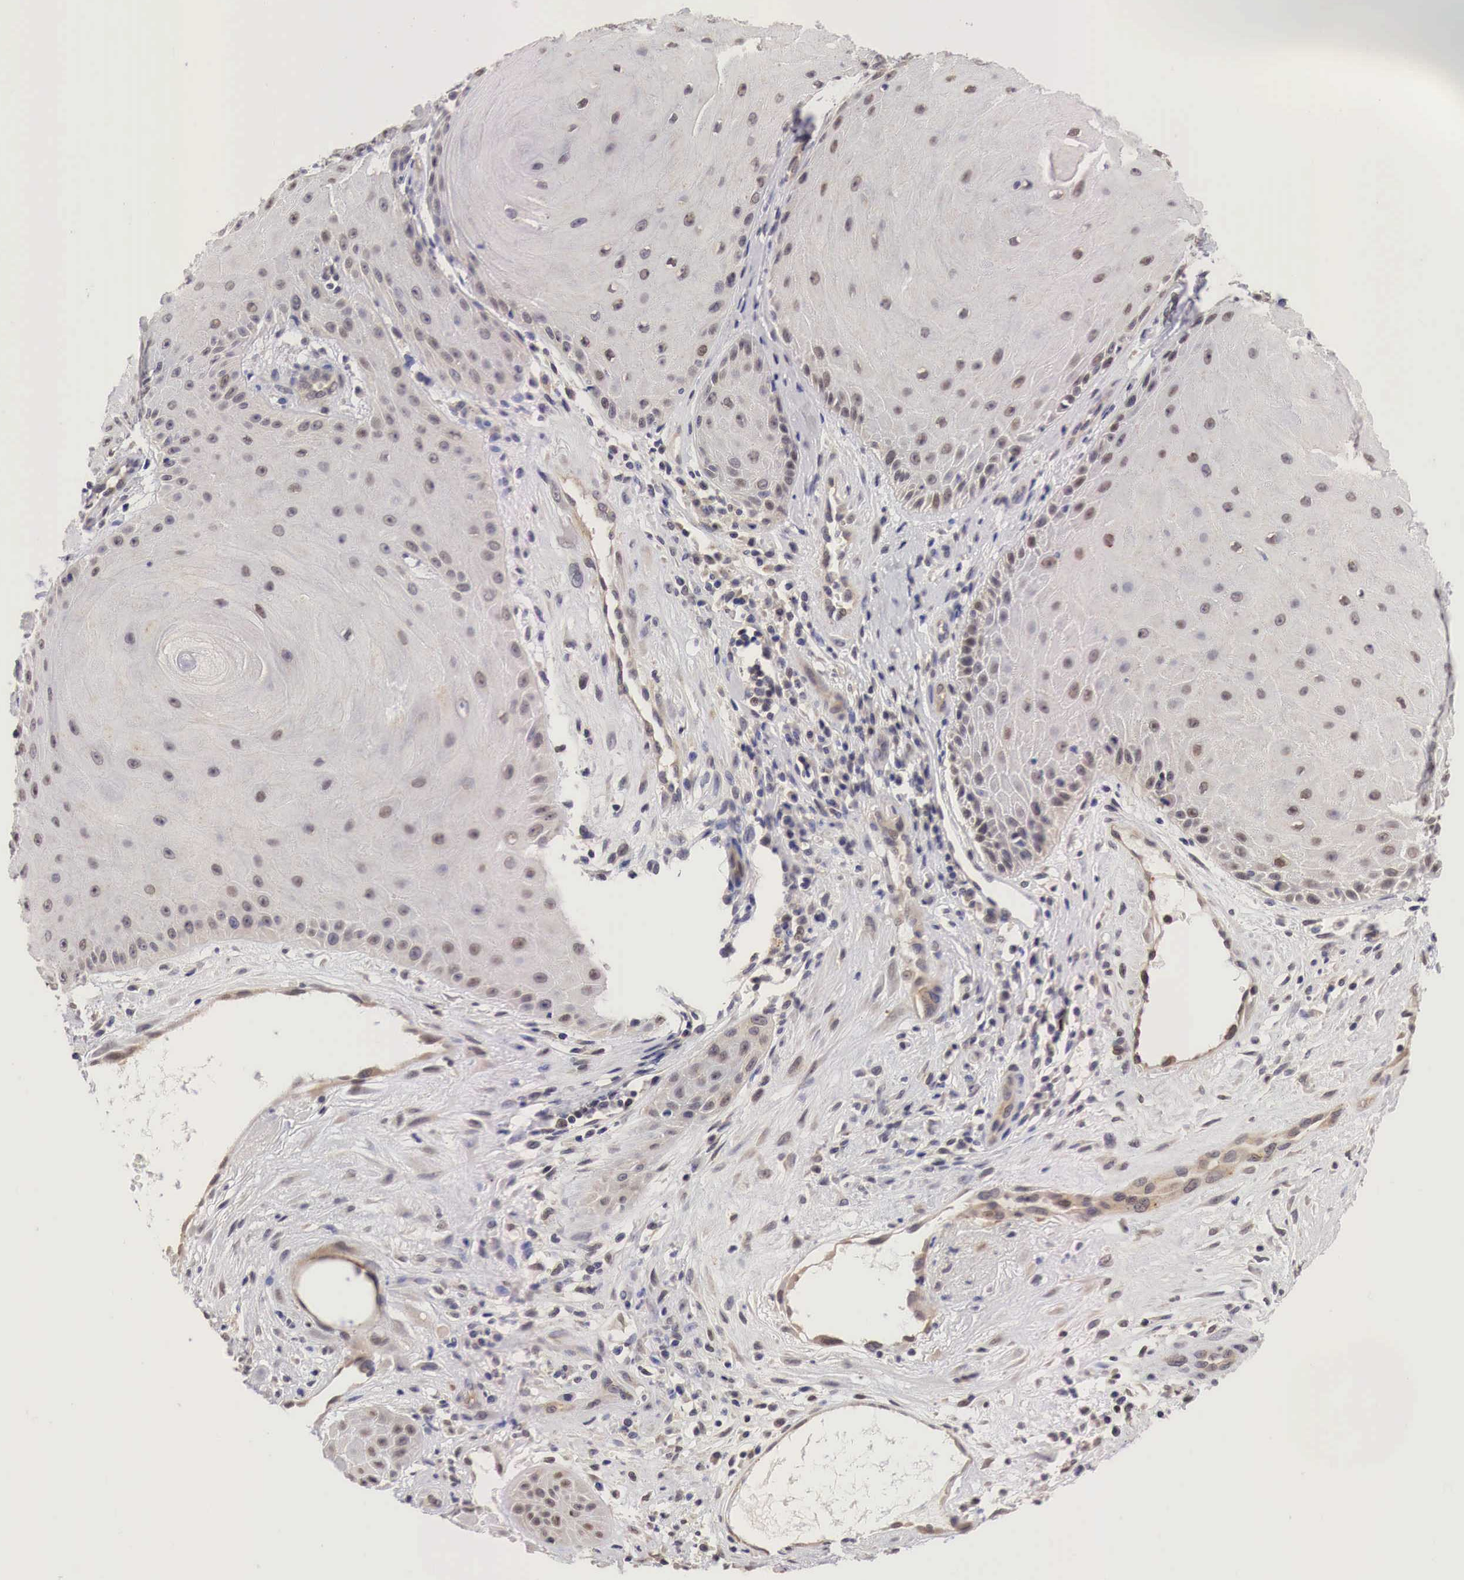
{"staining": {"intensity": "weak", "quantity": "25%-75%", "location": "cytoplasmic/membranous,nuclear"}, "tissue": "skin cancer", "cell_type": "Tumor cells", "image_type": "cancer", "snomed": [{"axis": "morphology", "description": "Squamous cell carcinoma, NOS"}, {"axis": "topography", "description": "Skin"}], "caption": "Tumor cells demonstrate low levels of weak cytoplasmic/membranous and nuclear positivity in approximately 25%-75% of cells in human skin cancer. The staining is performed using DAB brown chromogen to label protein expression. The nuclei are counter-stained blue using hematoxylin.", "gene": "PABIR2", "patient": {"sex": "male", "age": 57}}